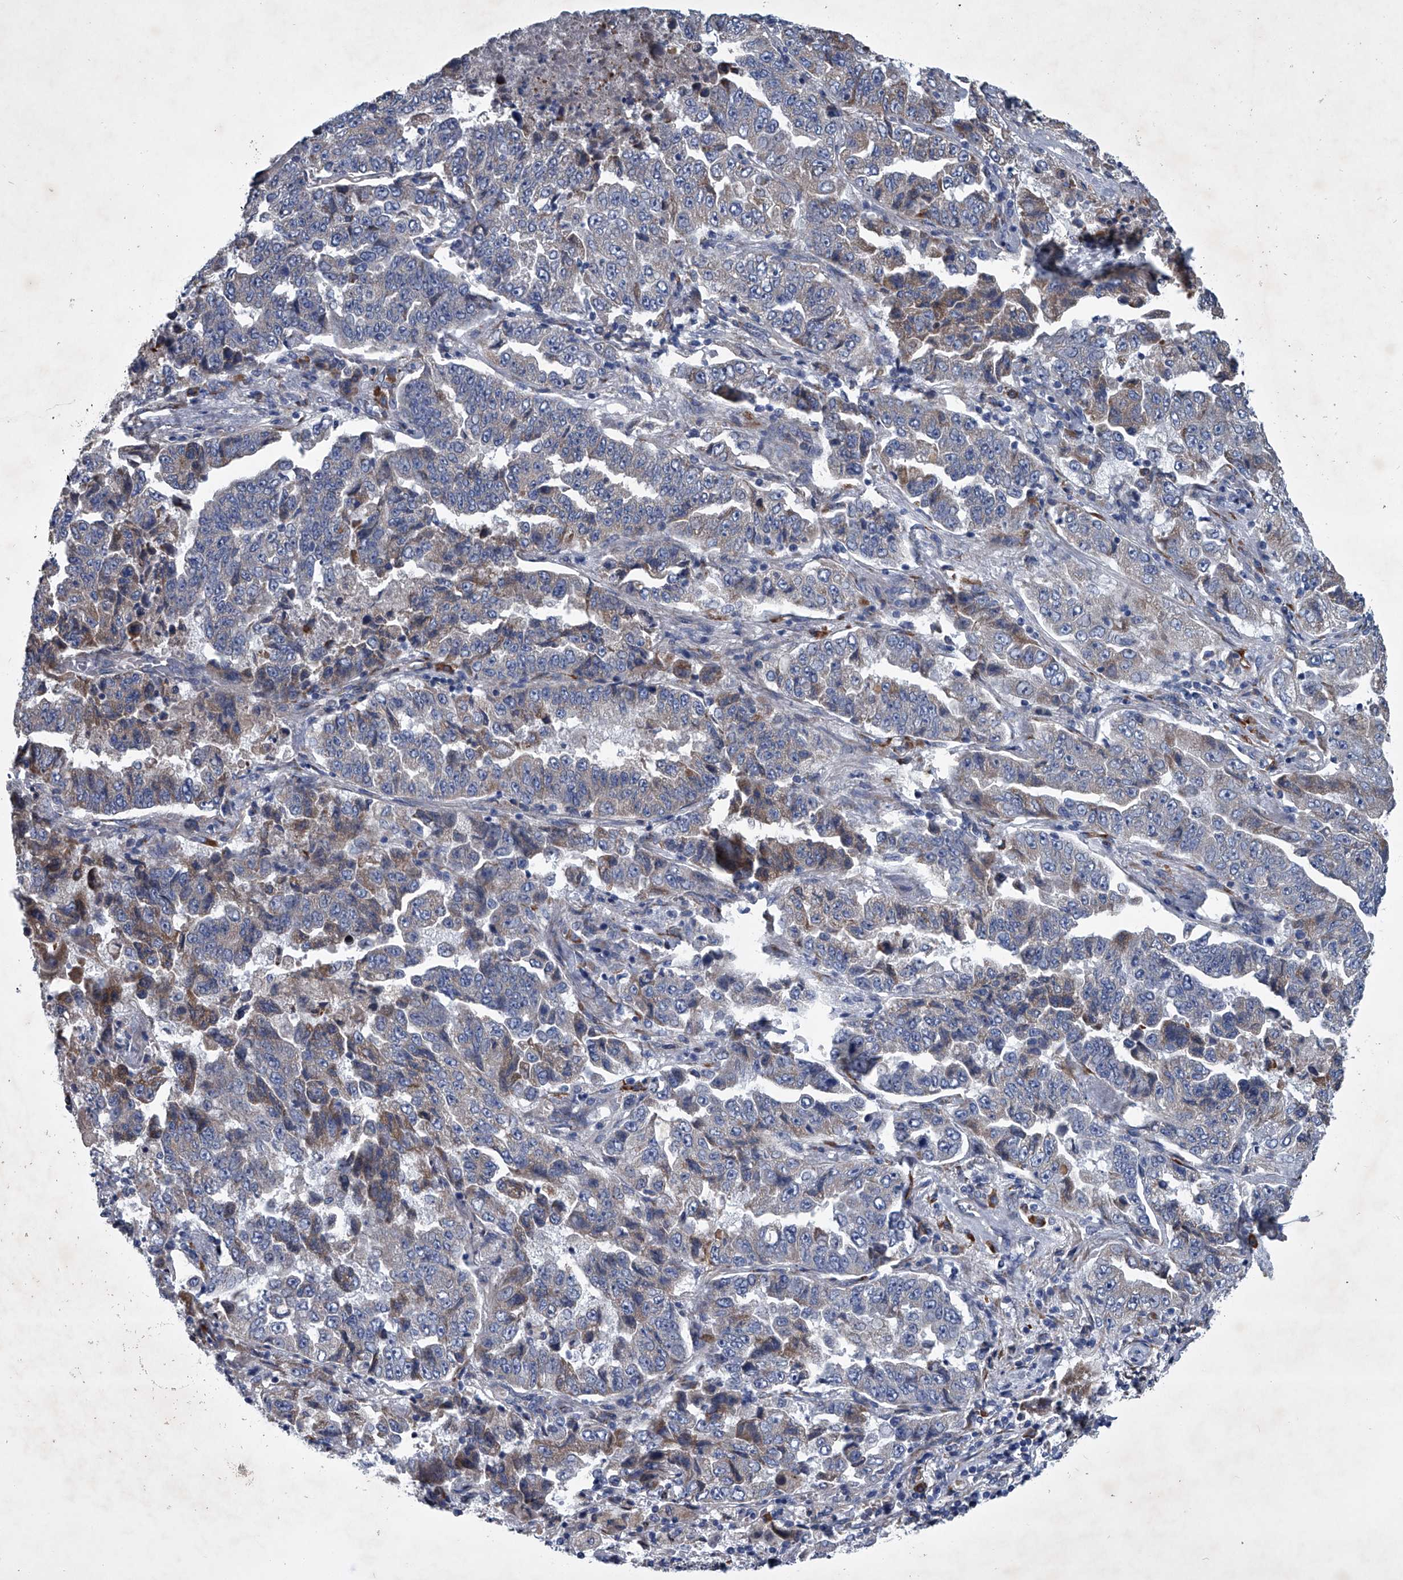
{"staining": {"intensity": "negative", "quantity": "none", "location": "none"}, "tissue": "lung cancer", "cell_type": "Tumor cells", "image_type": "cancer", "snomed": [{"axis": "morphology", "description": "Adenocarcinoma, NOS"}, {"axis": "topography", "description": "Lung"}], "caption": "Protein analysis of adenocarcinoma (lung) shows no significant expression in tumor cells.", "gene": "ABCG1", "patient": {"sex": "female", "age": 51}}